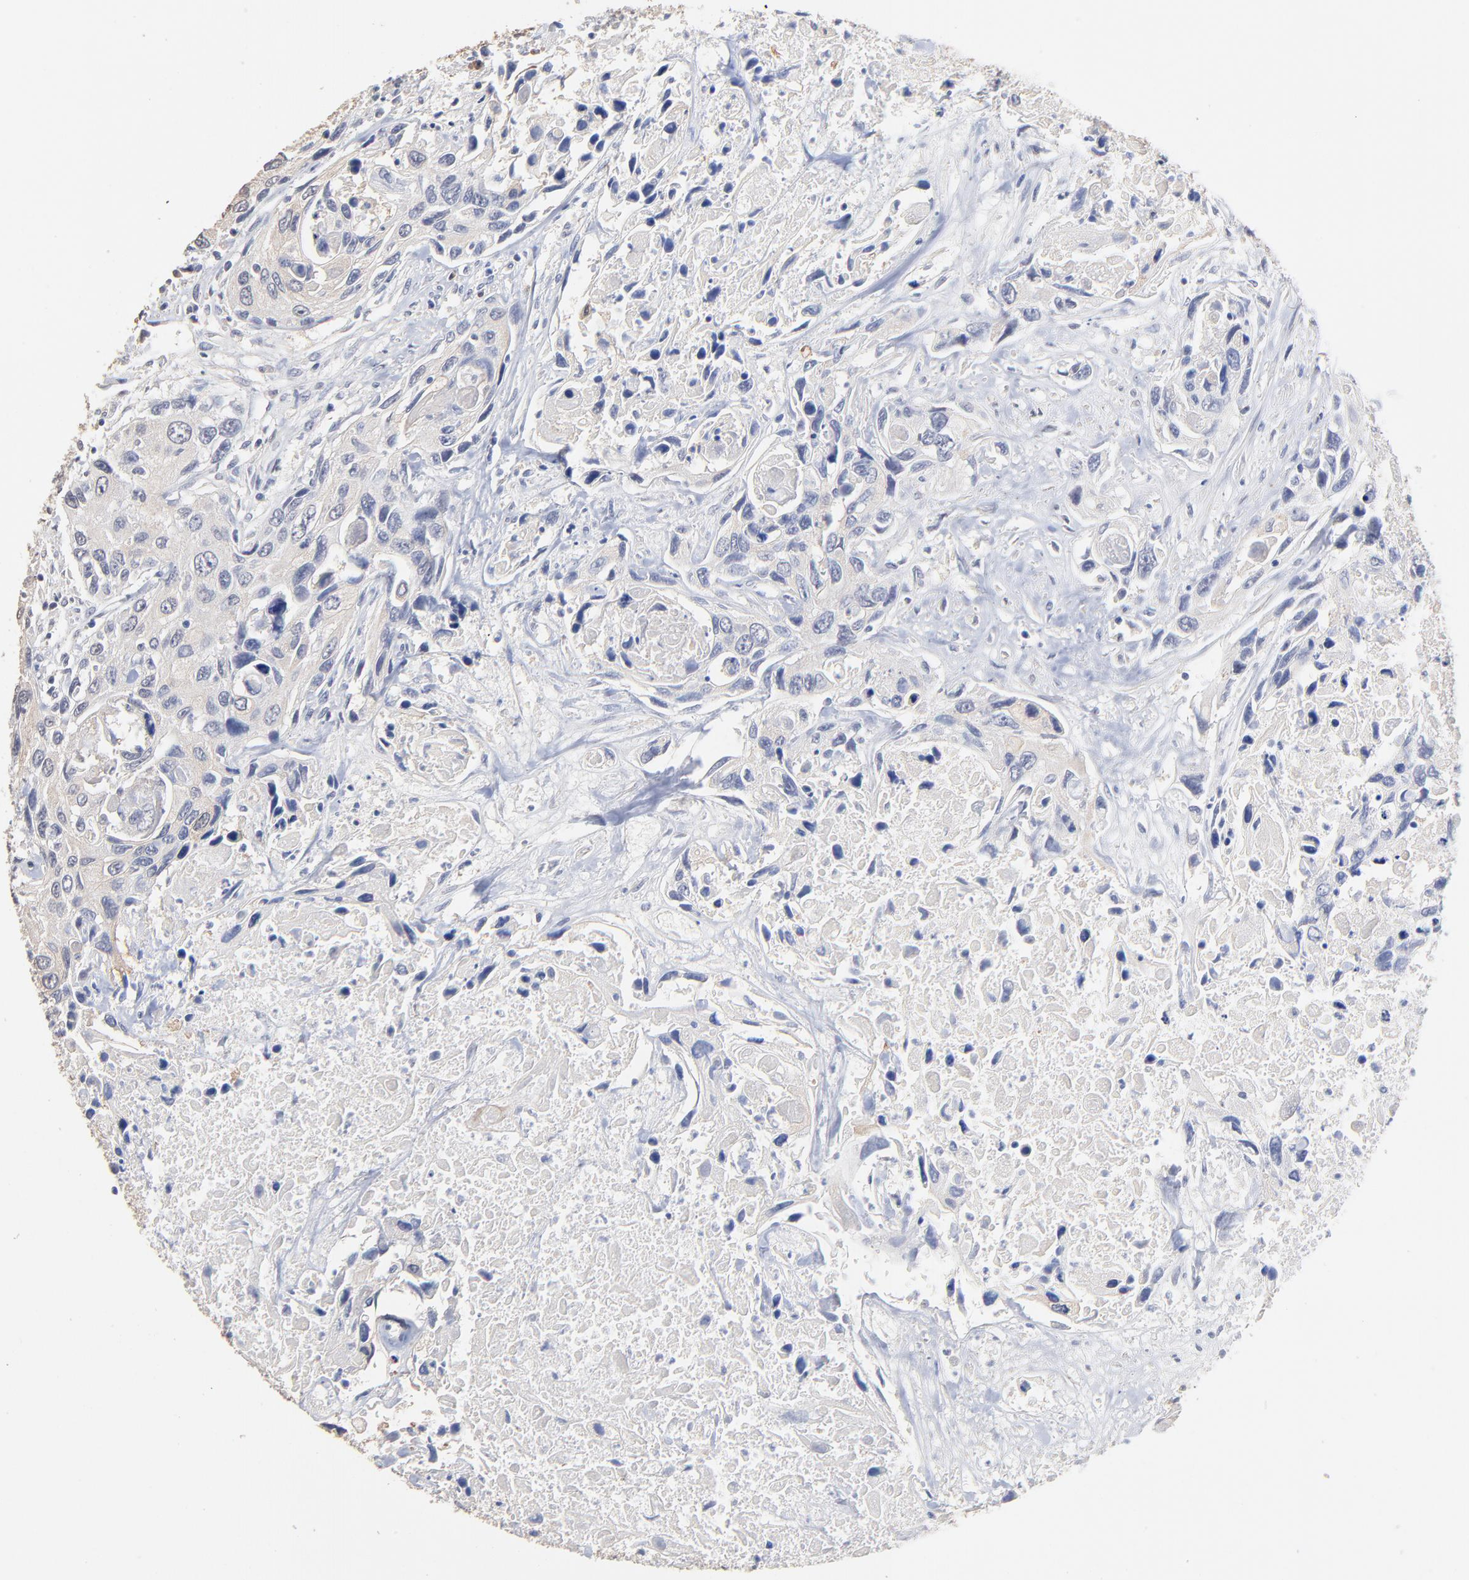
{"staining": {"intensity": "weak", "quantity": "<25%", "location": "cytoplasmic/membranous"}, "tissue": "urothelial cancer", "cell_type": "Tumor cells", "image_type": "cancer", "snomed": [{"axis": "morphology", "description": "Urothelial carcinoma, High grade"}, {"axis": "topography", "description": "Urinary bladder"}], "caption": "Immunohistochemistry (IHC) of urothelial cancer shows no staining in tumor cells.", "gene": "TWNK", "patient": {"sex": "male", "age": 71}}